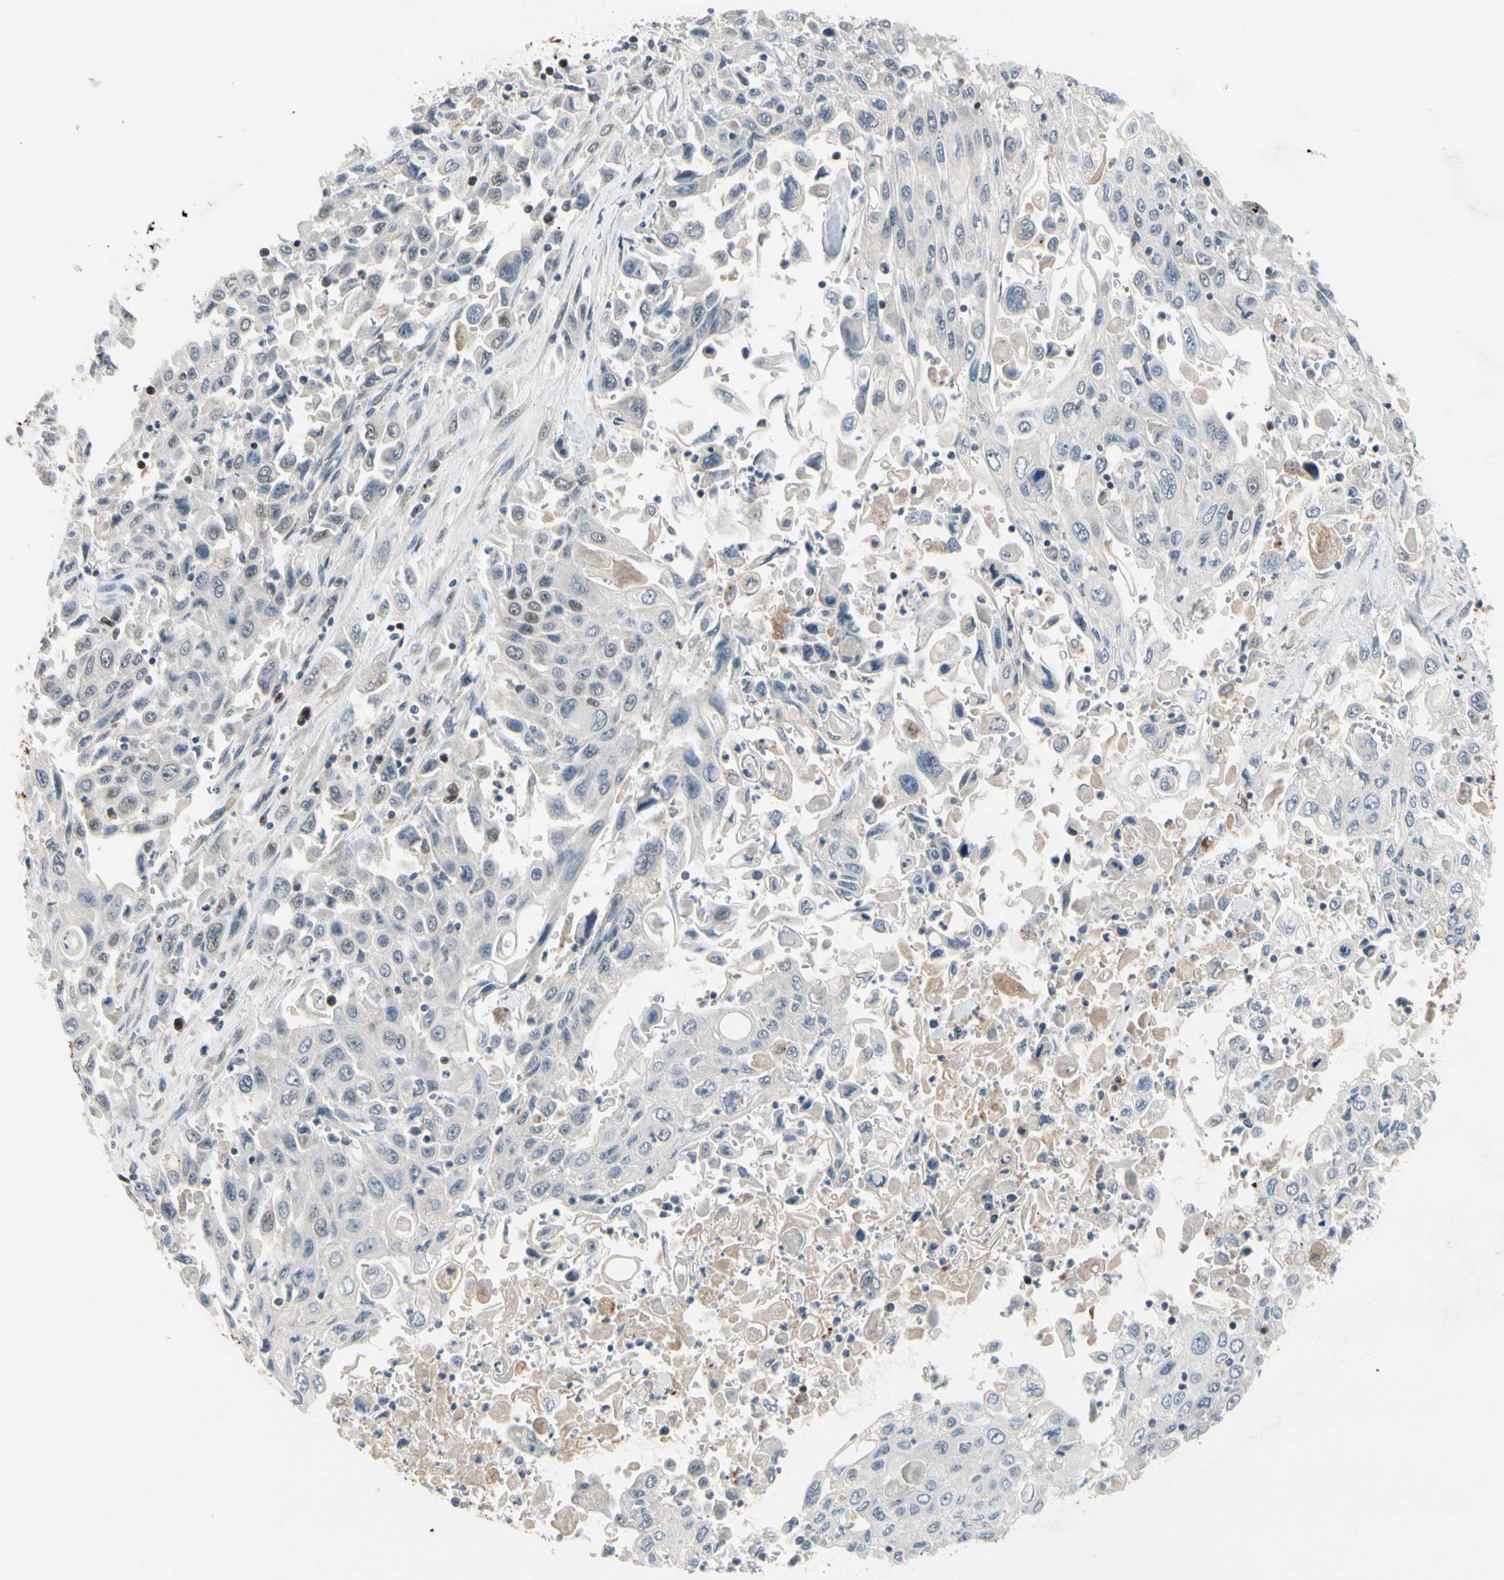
{"staining": {"intensity": "negative", "quantity": "none", "location": "none"}, "tissue": "pancreatic cancer", "cell_type": "Tumor cells", "image_type": "cancer", "snomed": [{"axis": "morphology", "description": "Adenocarcinoma, NOS"}, {"axis": "topography", "description": "Pancreas"}], "caption": "Pancreatic cancer was stained to show a protein in brown. There is no significant positivity in tumor cells. The staining was performed using DAB (3,3'-diaminobenzidine) to visualize the protein expression in brown, while the nuclei were stained in blue with hematoxylin (Magnification: 20x).", "gene": "ZKSCAN4", "patient": {"sex": "male", "age": 70}}